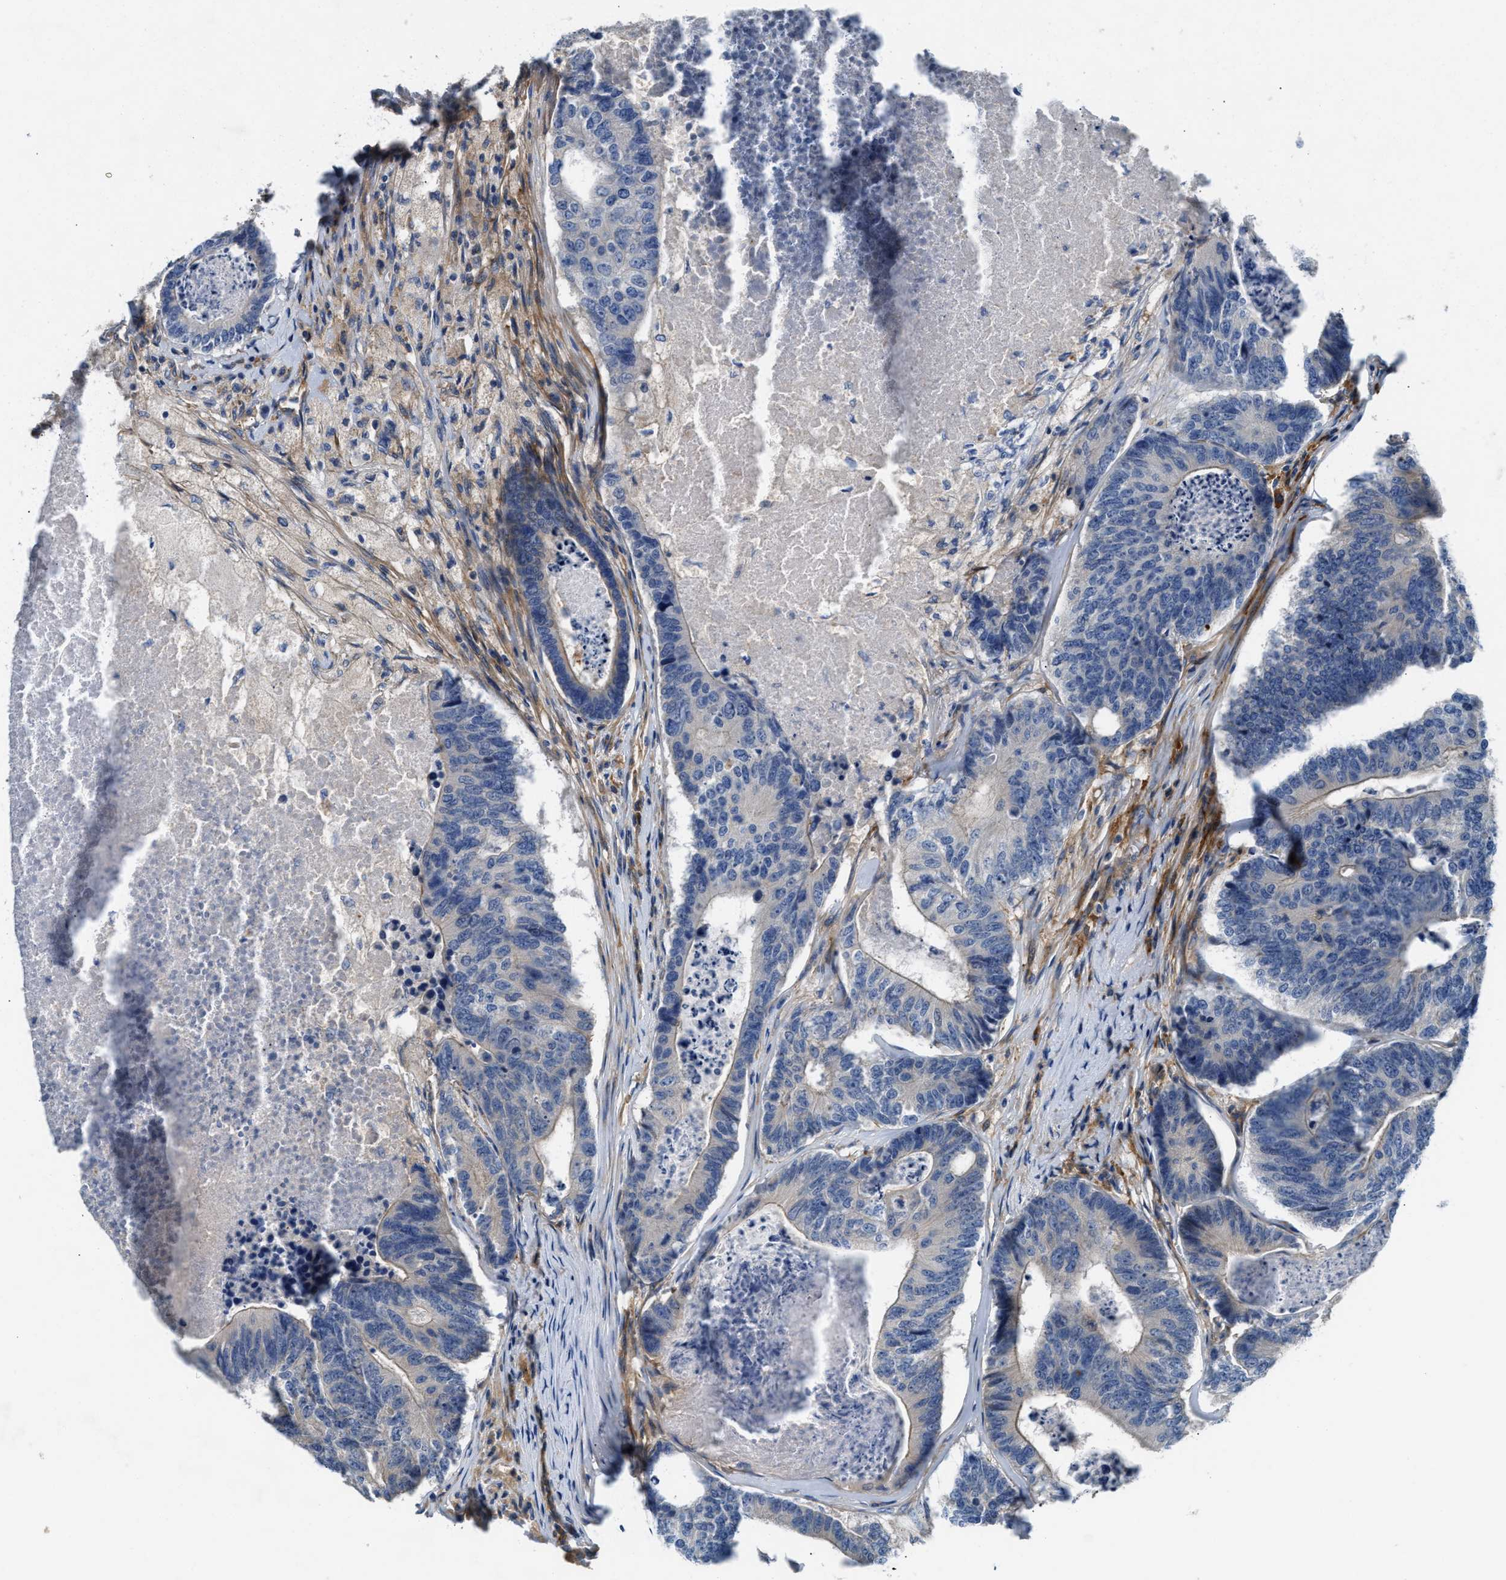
{"staining": {"intensity": "negative", "quantity": "none", "location": "none"}, "tissue": "colorectal cancer", "cell_type": "Tumor cells", "image_type": "cancer", "snomed": [{"axis": "morphology", "description": "Adenocarcinoma, NOS"}, {"axis": "topography", "description": "Colon"}], "caption": "Immunohistochemical staining of human colorectal adenocarcinoma exhibits no significant expression in tumor cells.", "gene": "NSUN7", "patient": {"sex": "female", "age": 67}}